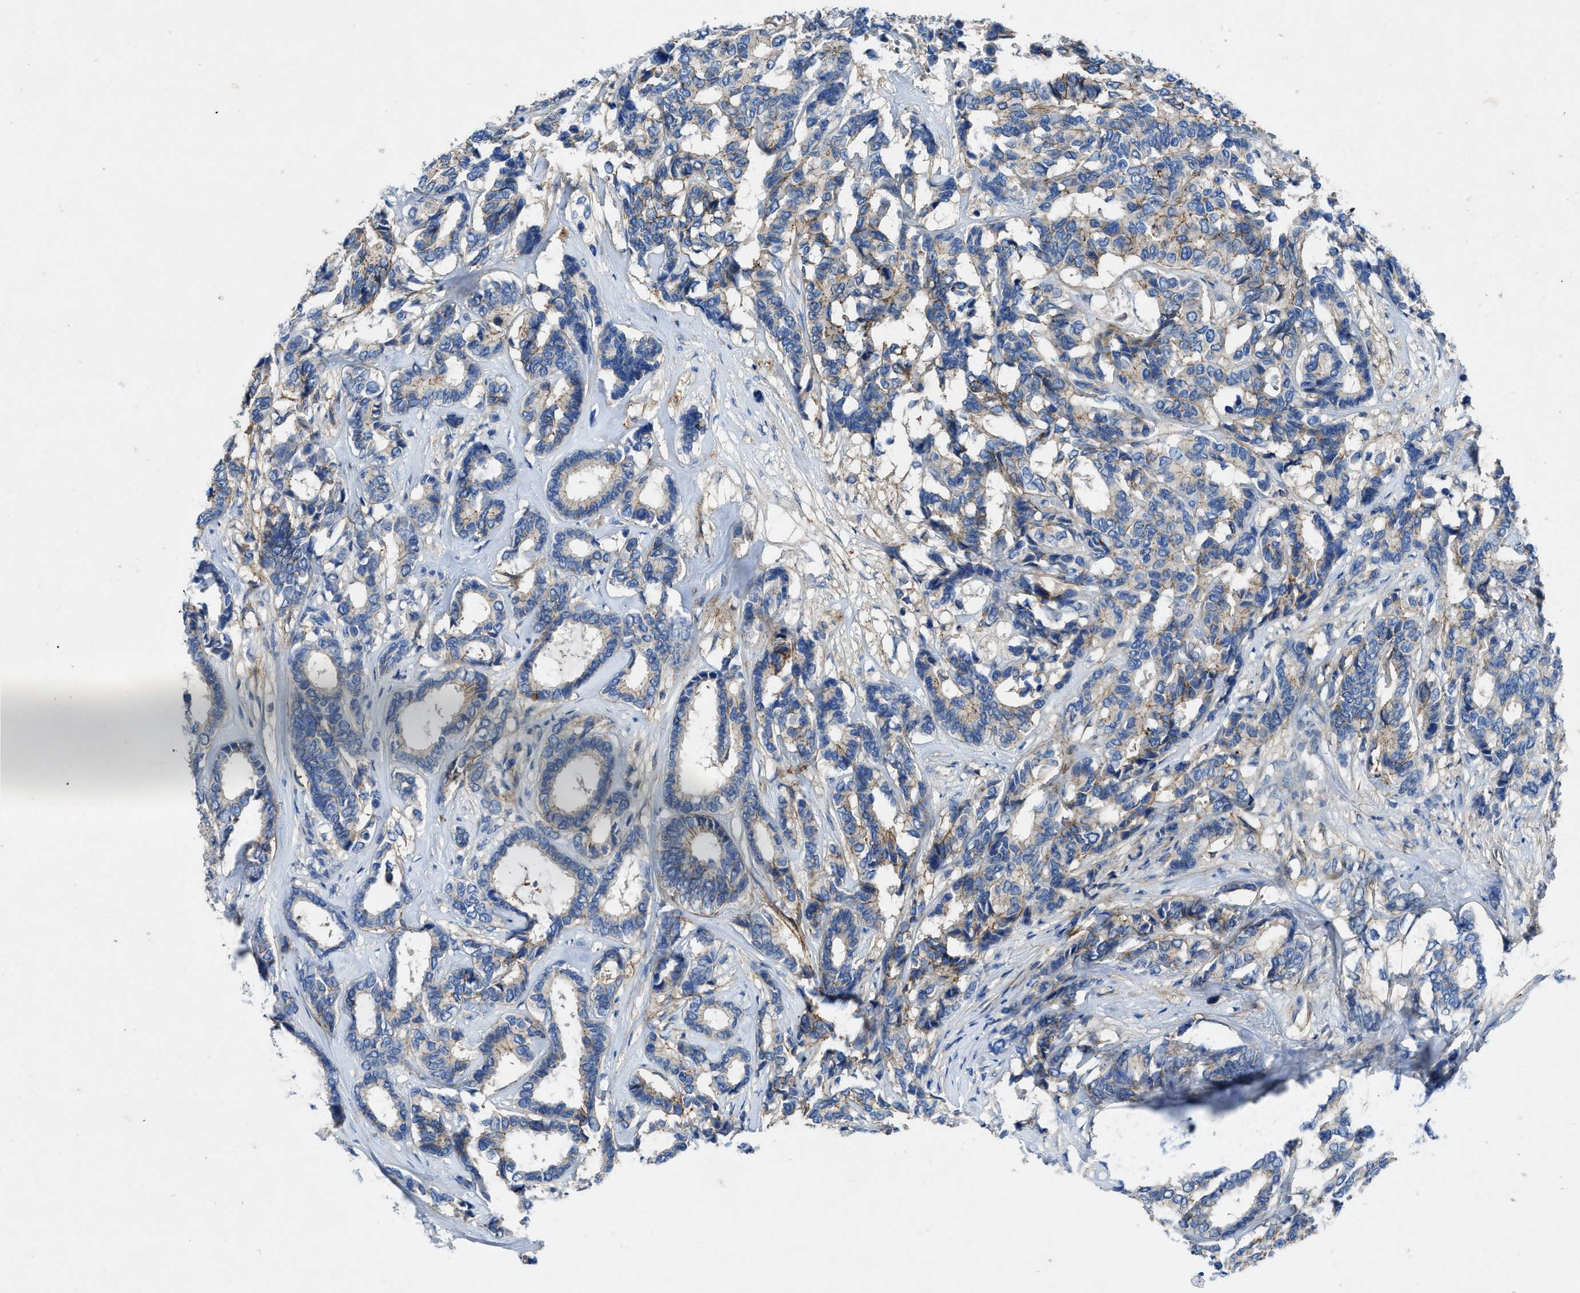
{"staining": {"intensity": "weak", "quantity": "25%-75%", "location": "cytoplasmic/membranous"}, "tissue": "breast cancer", "cell_type": "Tumor cells", "image_type": "cancer", "snomed": [{"axis": "morphology", "description": "Duct carcinoma"}, {"axis": "topography", "description": "Breast"}], "caption": "The immunohistochemical stain shows weak cytoplasmic/membranous positivity in tumor cells of breast cancer (infiltrating ductal carcinoma) tissue.", "gene": "PTGFRN", "patient": {"sex": "female", "age": 87}}